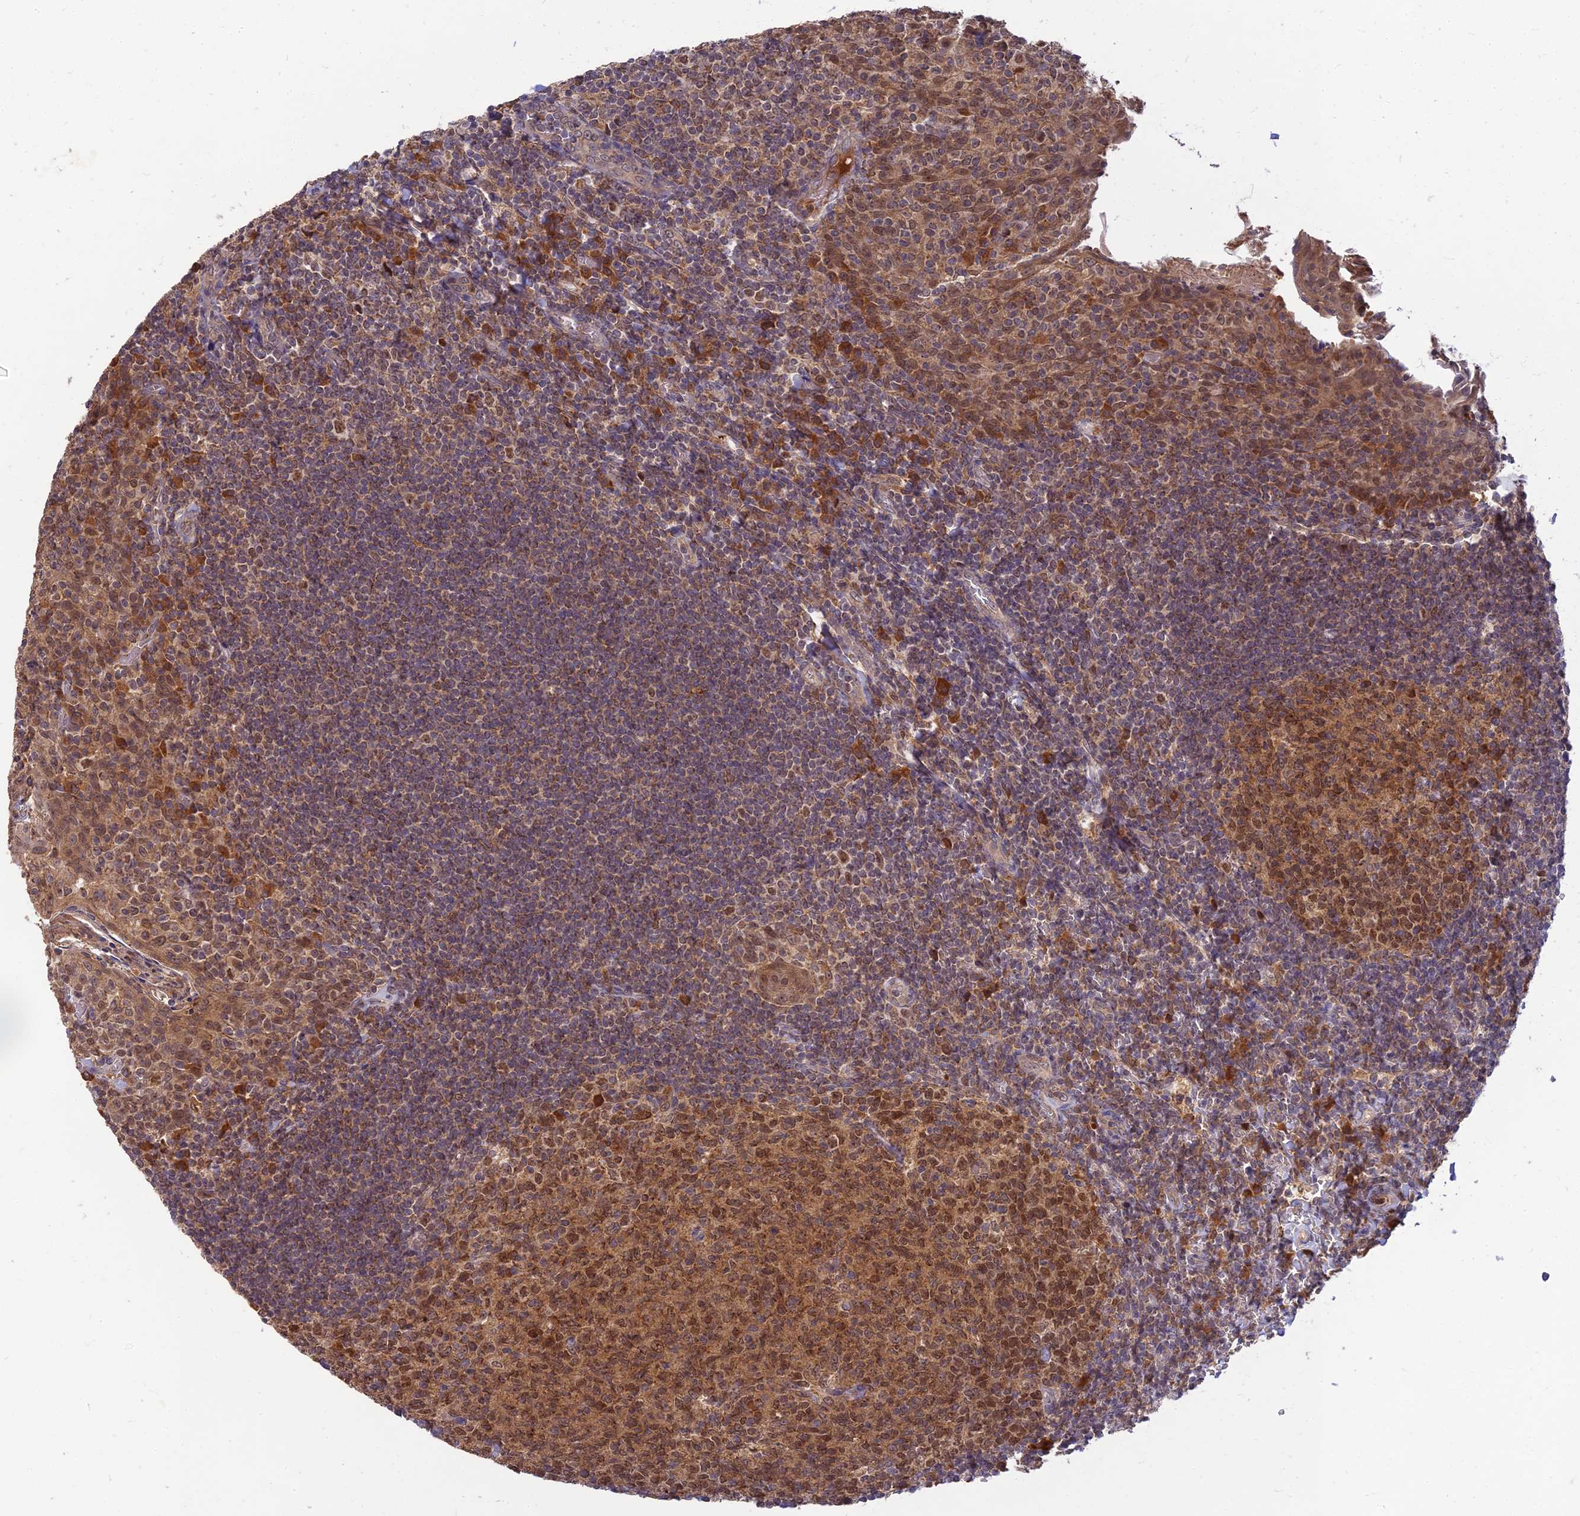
{"staining": {"intensity": "moderate", "quantity": ">75%", "location": "cytoplasmic/membranous"}, "tissue": "tonsil", "cell_type": "Germinal center cells", "image_type": "normal", "snomed": [{"axis": "morphology", "description": "Normal tissue, NOS"}, {"axis": "topography", "description": "Tonsil"}], "caption": "High-magnification brightfield microscopy of unremarkable tonsil stained with DAB (3,3'-diaminobenzidine) (brown) and counterstained with hematoxylin (blue). germinal center cells exhibit moderate cytoplasmic/membranous positivity is identified in about>75% of cells.", "gene": "RGL3", "patient": {"sex": "female", "age": 10}}